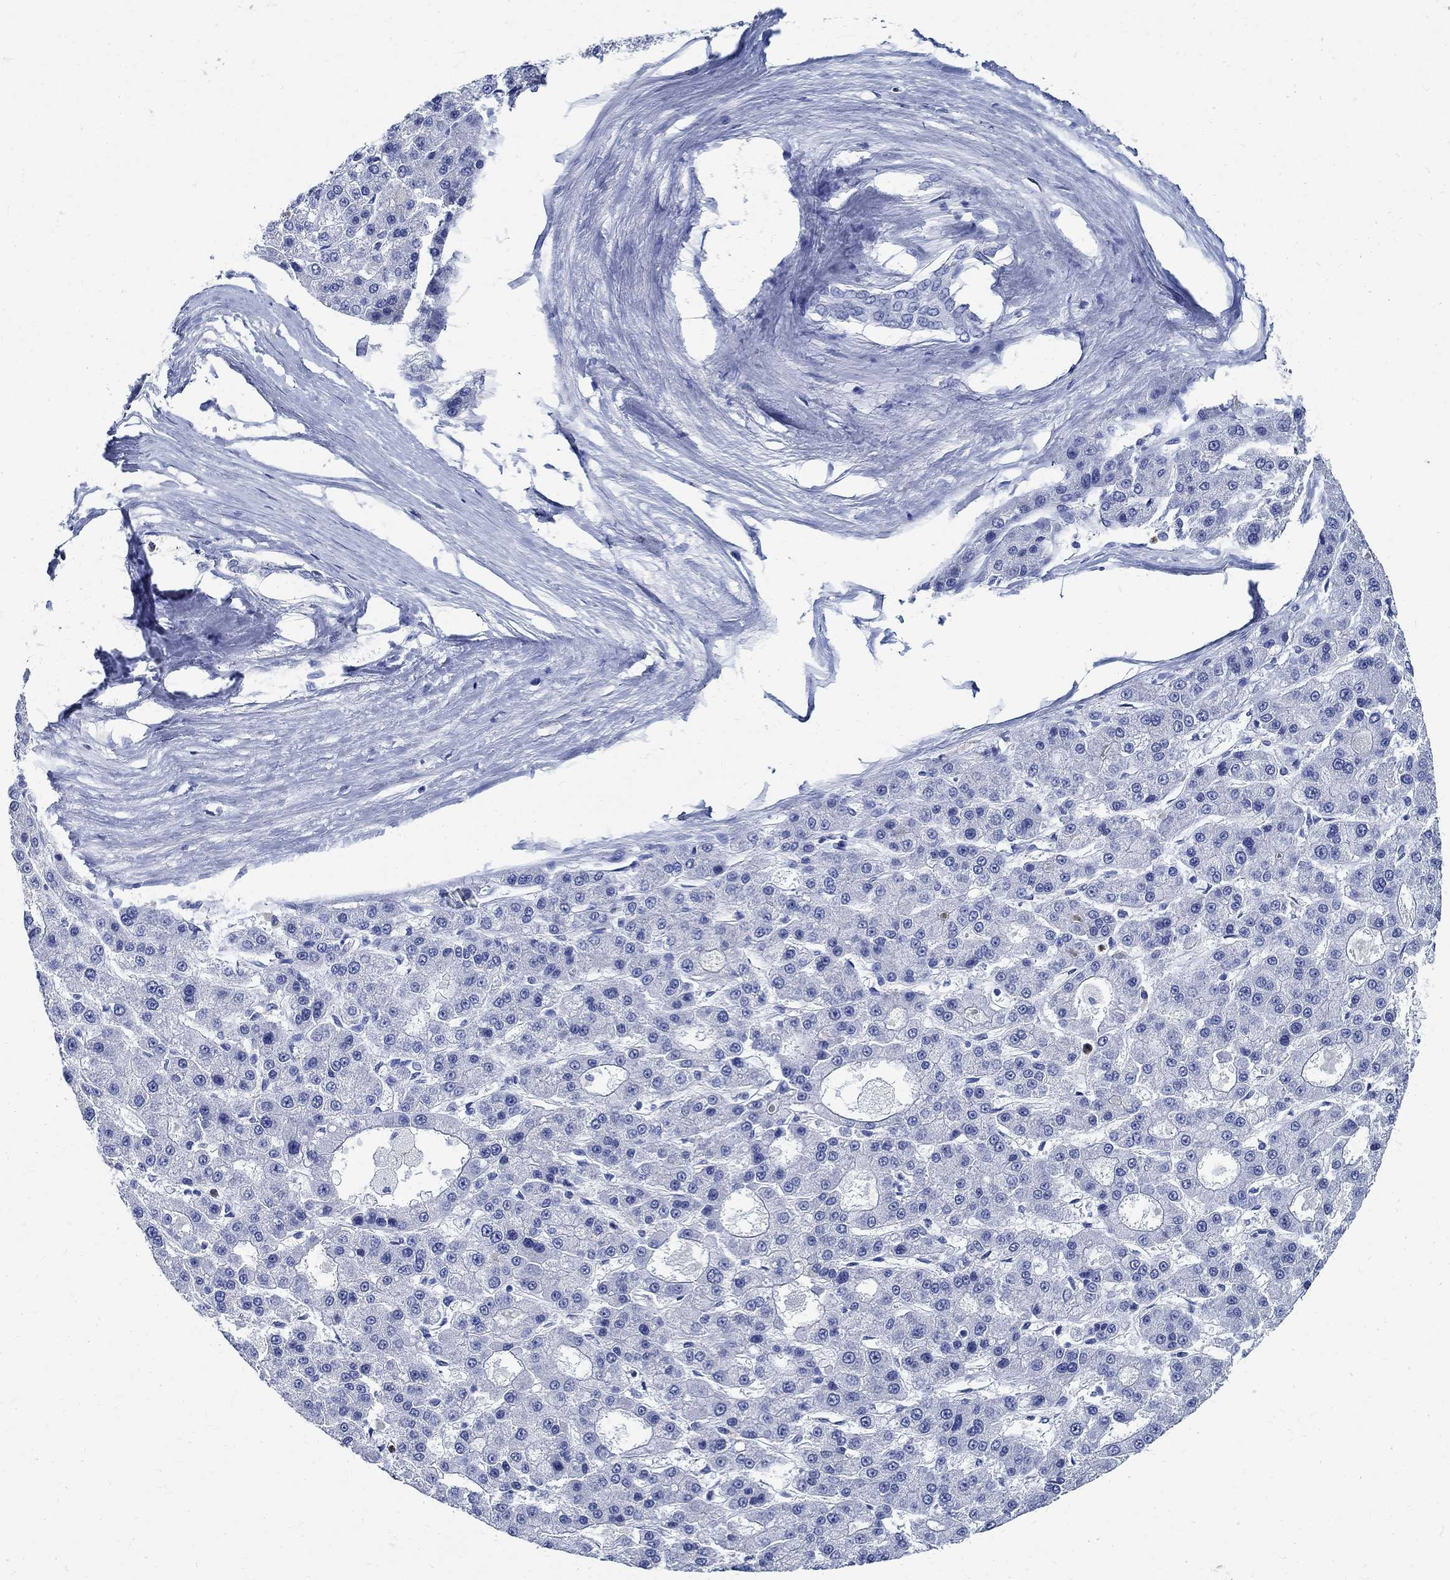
{"staining": {"intensity": "negative", "quantity": "none", "location": "none"}, "tissue": "liver cancer", "cell_type": "Tumor cells", "image_type": "cancer", "snomed": [{"axis": "morphology", "description": "Carcinoma, Hepatocellular, NOS"}, {"axis": "topography", "description": "Liver"}], "caption": "Immunohistochemistry (IHC) of liver cancer reveals no positivity in tumor cells.", "gene": "TMEM221", "patient": {"sex": "male", "age": 70}}